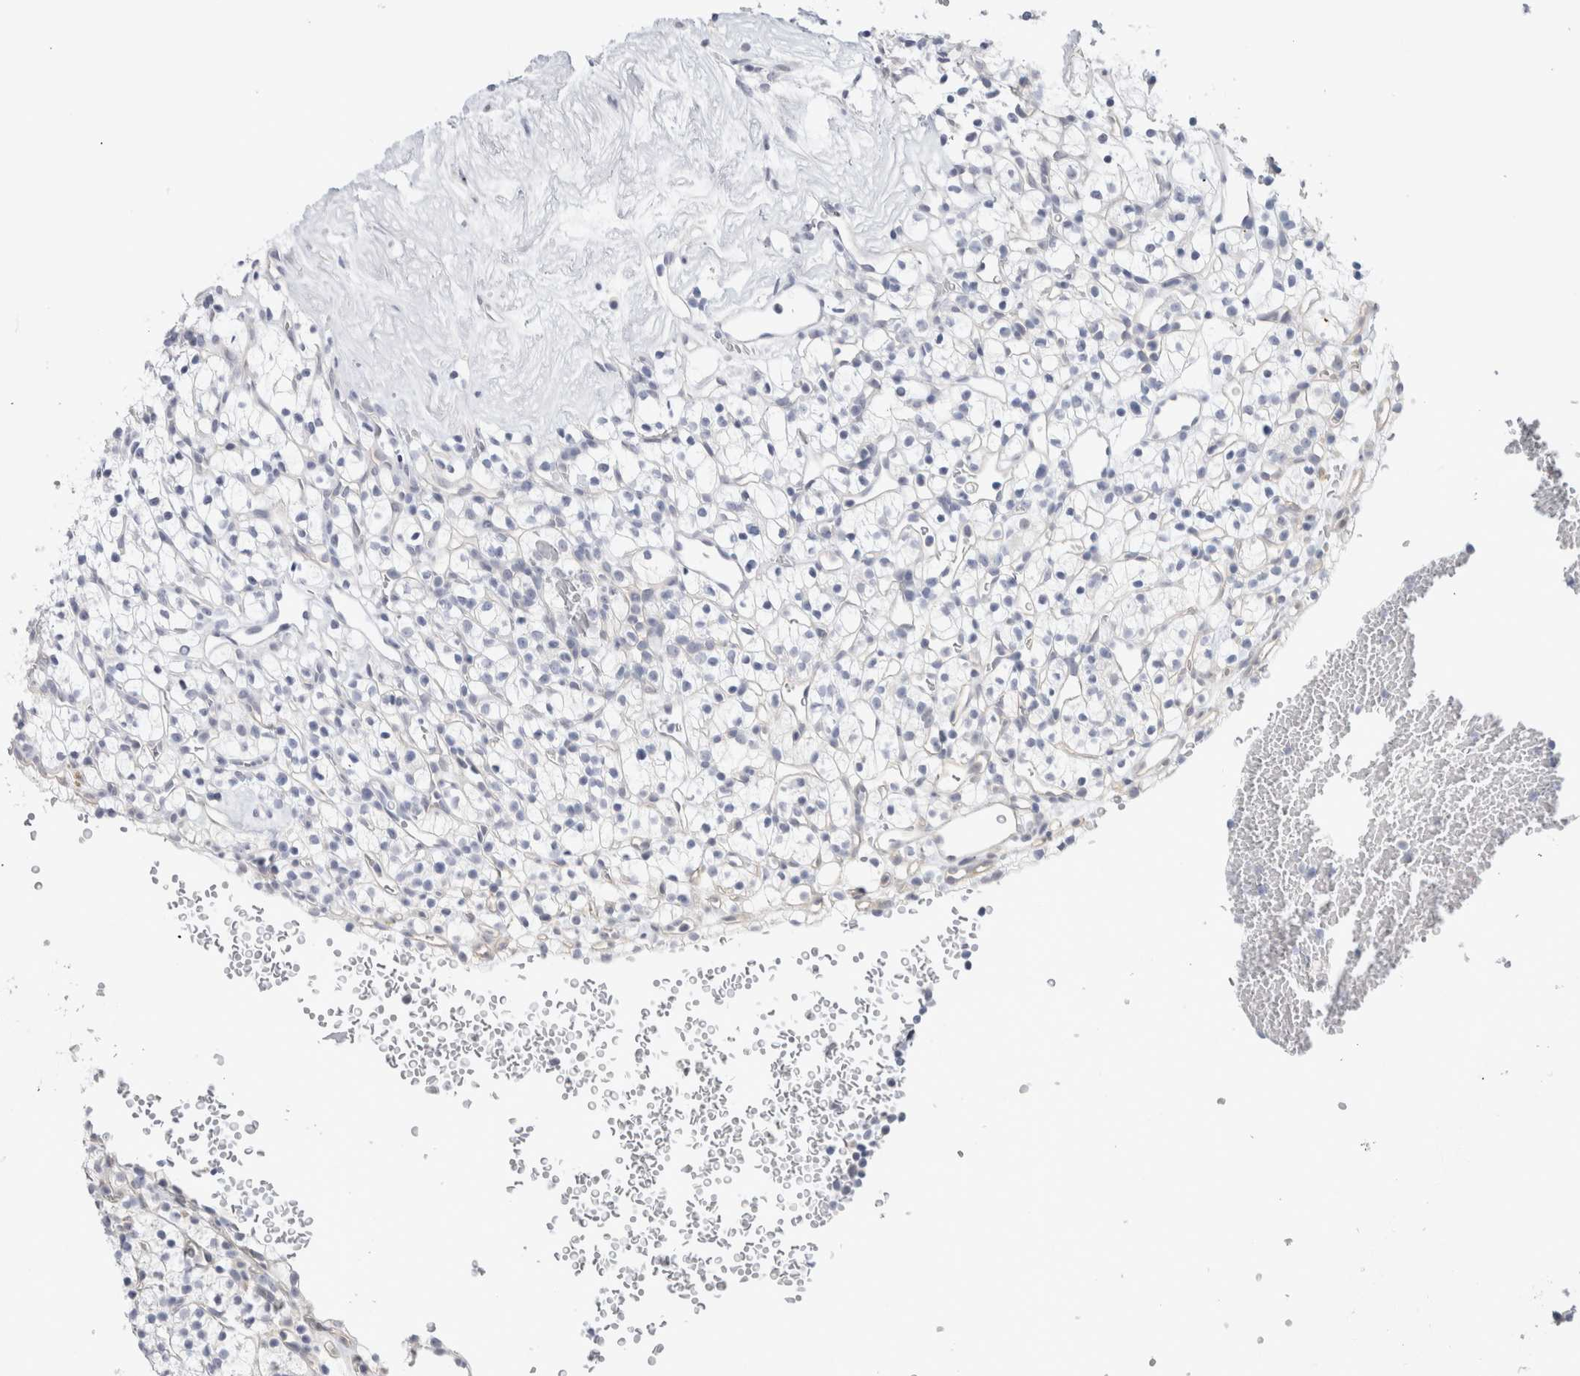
{"staining": {"intensity": "negative", "quantity": "none", "location": "none"}, "tissue": "renal cancer", "cell_type": "Tumor cells", "image_type": "cancer", "snomed": [{"axis": "morphology", "description": "Adenocarcinoma, NOS"}, {"axis": "topography", "description": "Kidney"}], "caption": "This is a histopathology image of immunohistochemistry (IHC) staining of renal cancer (adenocarcinoma), which shows no expression in tumor cells.", "gene": "TONSL", "patient": {"sex": "female", "age": 57}}